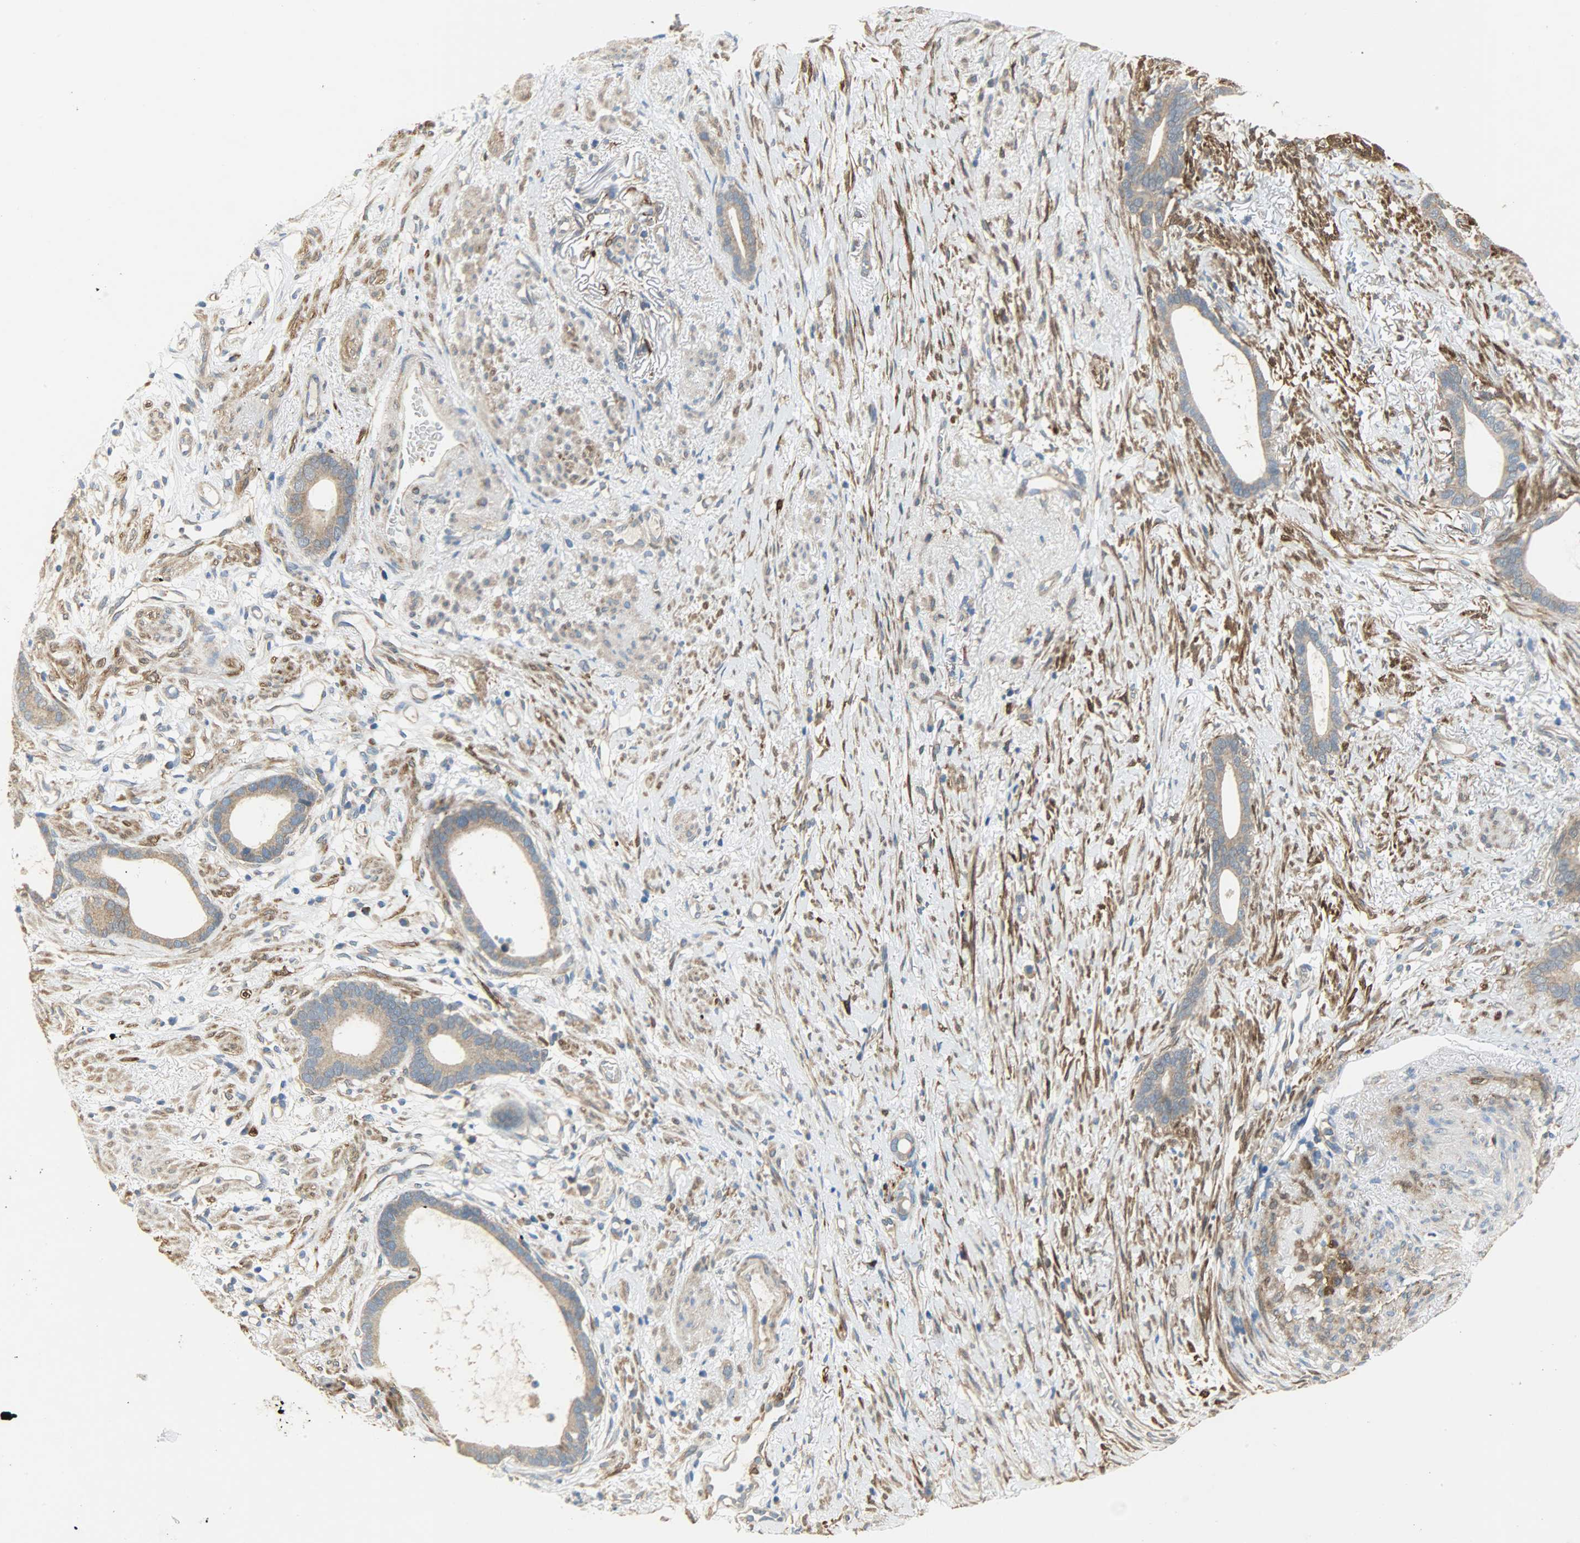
{"staining": {"intensity": "moderate", "quantity": ">75%", "location": "cytoplasmic/membranous"}, "tissue": "stomach cancer", "cell_type": "Tumor cells", "image_type": "cancer", "snomed": [{"axis": "morphology", "description": "Adenocarcinoma, NOS"}, {"axis": "topography", "description": "Stomach"}], "caption": "Immunohistochemistry (IHC) micrograph of neoplastic tissue: human stomach adenocarcinoma stained using IHC exhibits medium levels of moderate protein expression localized specifically in the cytoplasmic/membranous of tumor cells, appearing as a cytoplasmic/membranous brown color.", "gene": "C1orf198", "patient": {"sex": "female", "age": 75}}